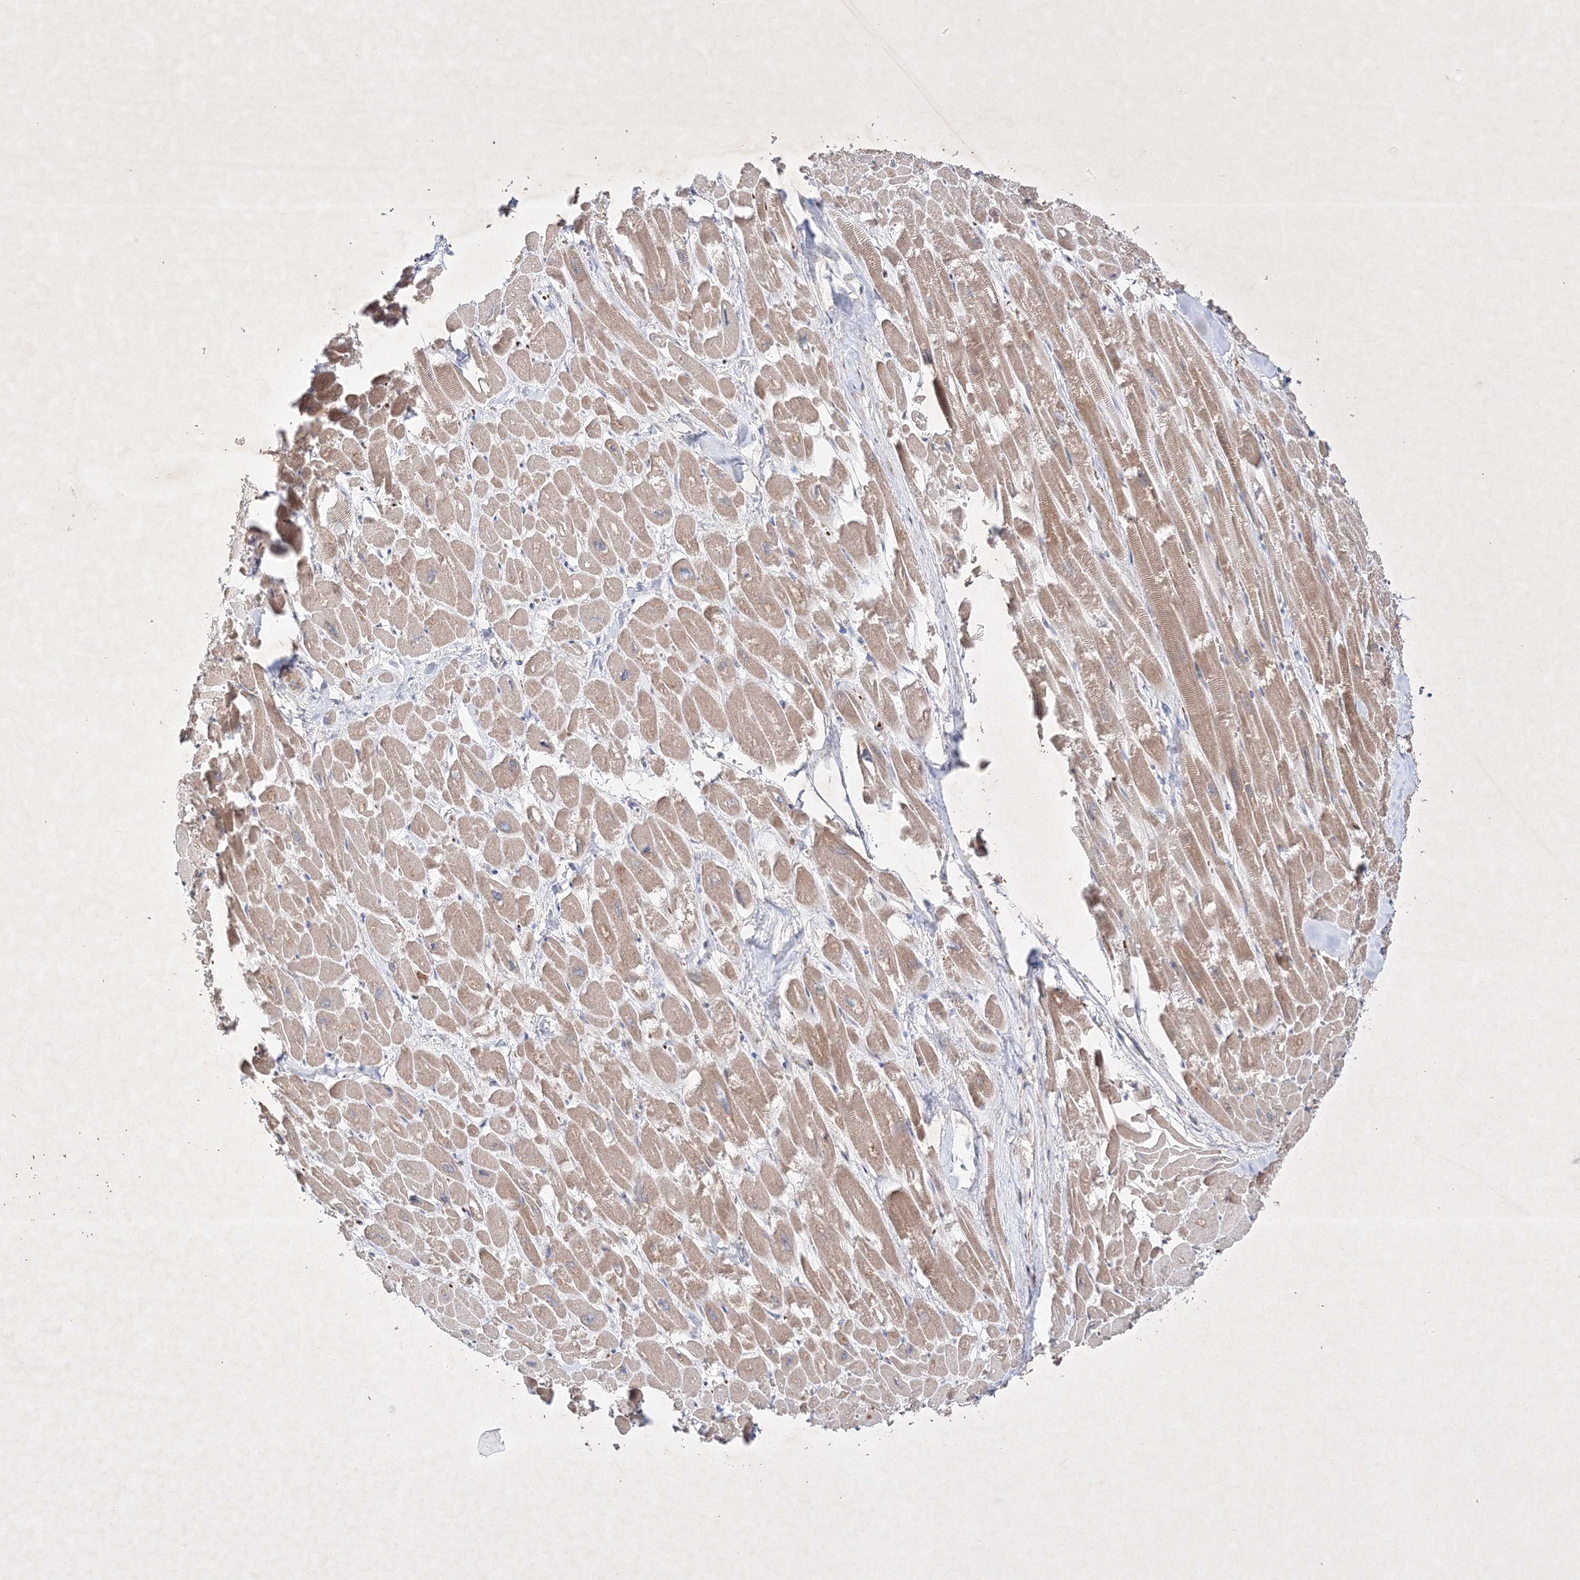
{"staining": {"intensity": "moderate", "quantity": ">75%", "location": "cytoplasmic/membranous"}, "tissue": "heart muscle", "cell_type": "Cardiomyocytes", "image_type": "normal", "snomed": [{"axis": "morphology", "description": "Normal tissue, NOS"}, {"axis": "topography", "description": "Heart"}], "caption": "Approximately >75% of cardiomyocytes in unremarkable human heart muscle show moderate cytoplasmic/membranous protein staining as visualized by brown immunohistochemical staining.", "gene": "OPA1", "patient": {"sex": "male", "age": 54}}